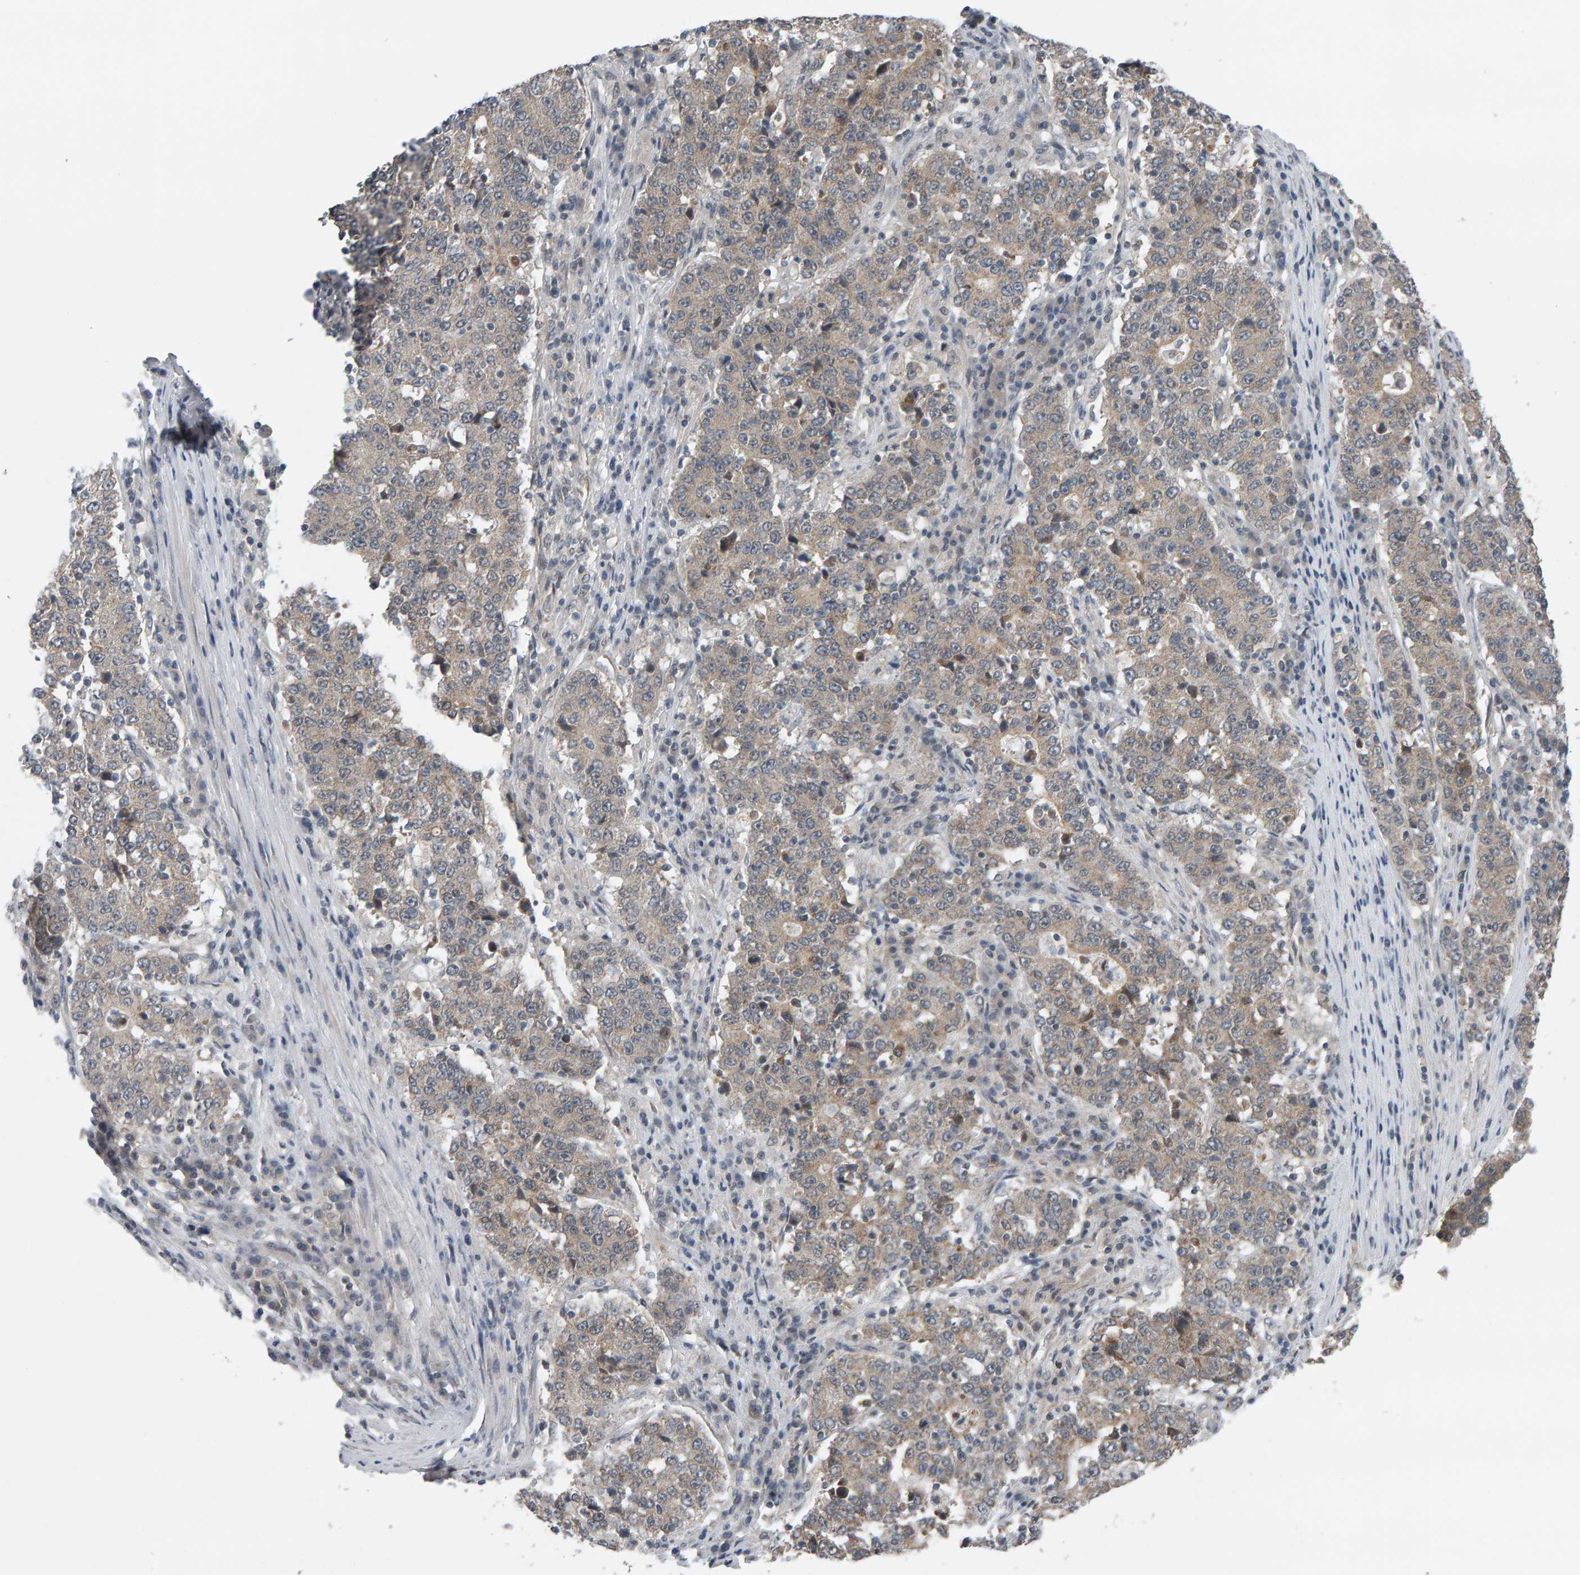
{"staining": {"intensity": "weak", "quantity": "25%-75%", "location": "cytoplasmic/membranous"}, "tissue": "stomach cancer", "cell_type": "Tumor cells", "image_type": "cancer", "snomed": [{"axis": "morphology", "description": "Adenocarcinoma, NOS"}, {"axis": "topography", "description": "Stomach"}], "caption": "Protein staining by immunohistochemistry (IHC) exhibits weak cytoplasmic/membranous positivity in about 25%-75% of tumor cells in adenocarcinoma (stomach). (IHC, brightfield microscopy, high magnification).", "gene": "COASY", "patient": {"sex": "male", "age": 59}}